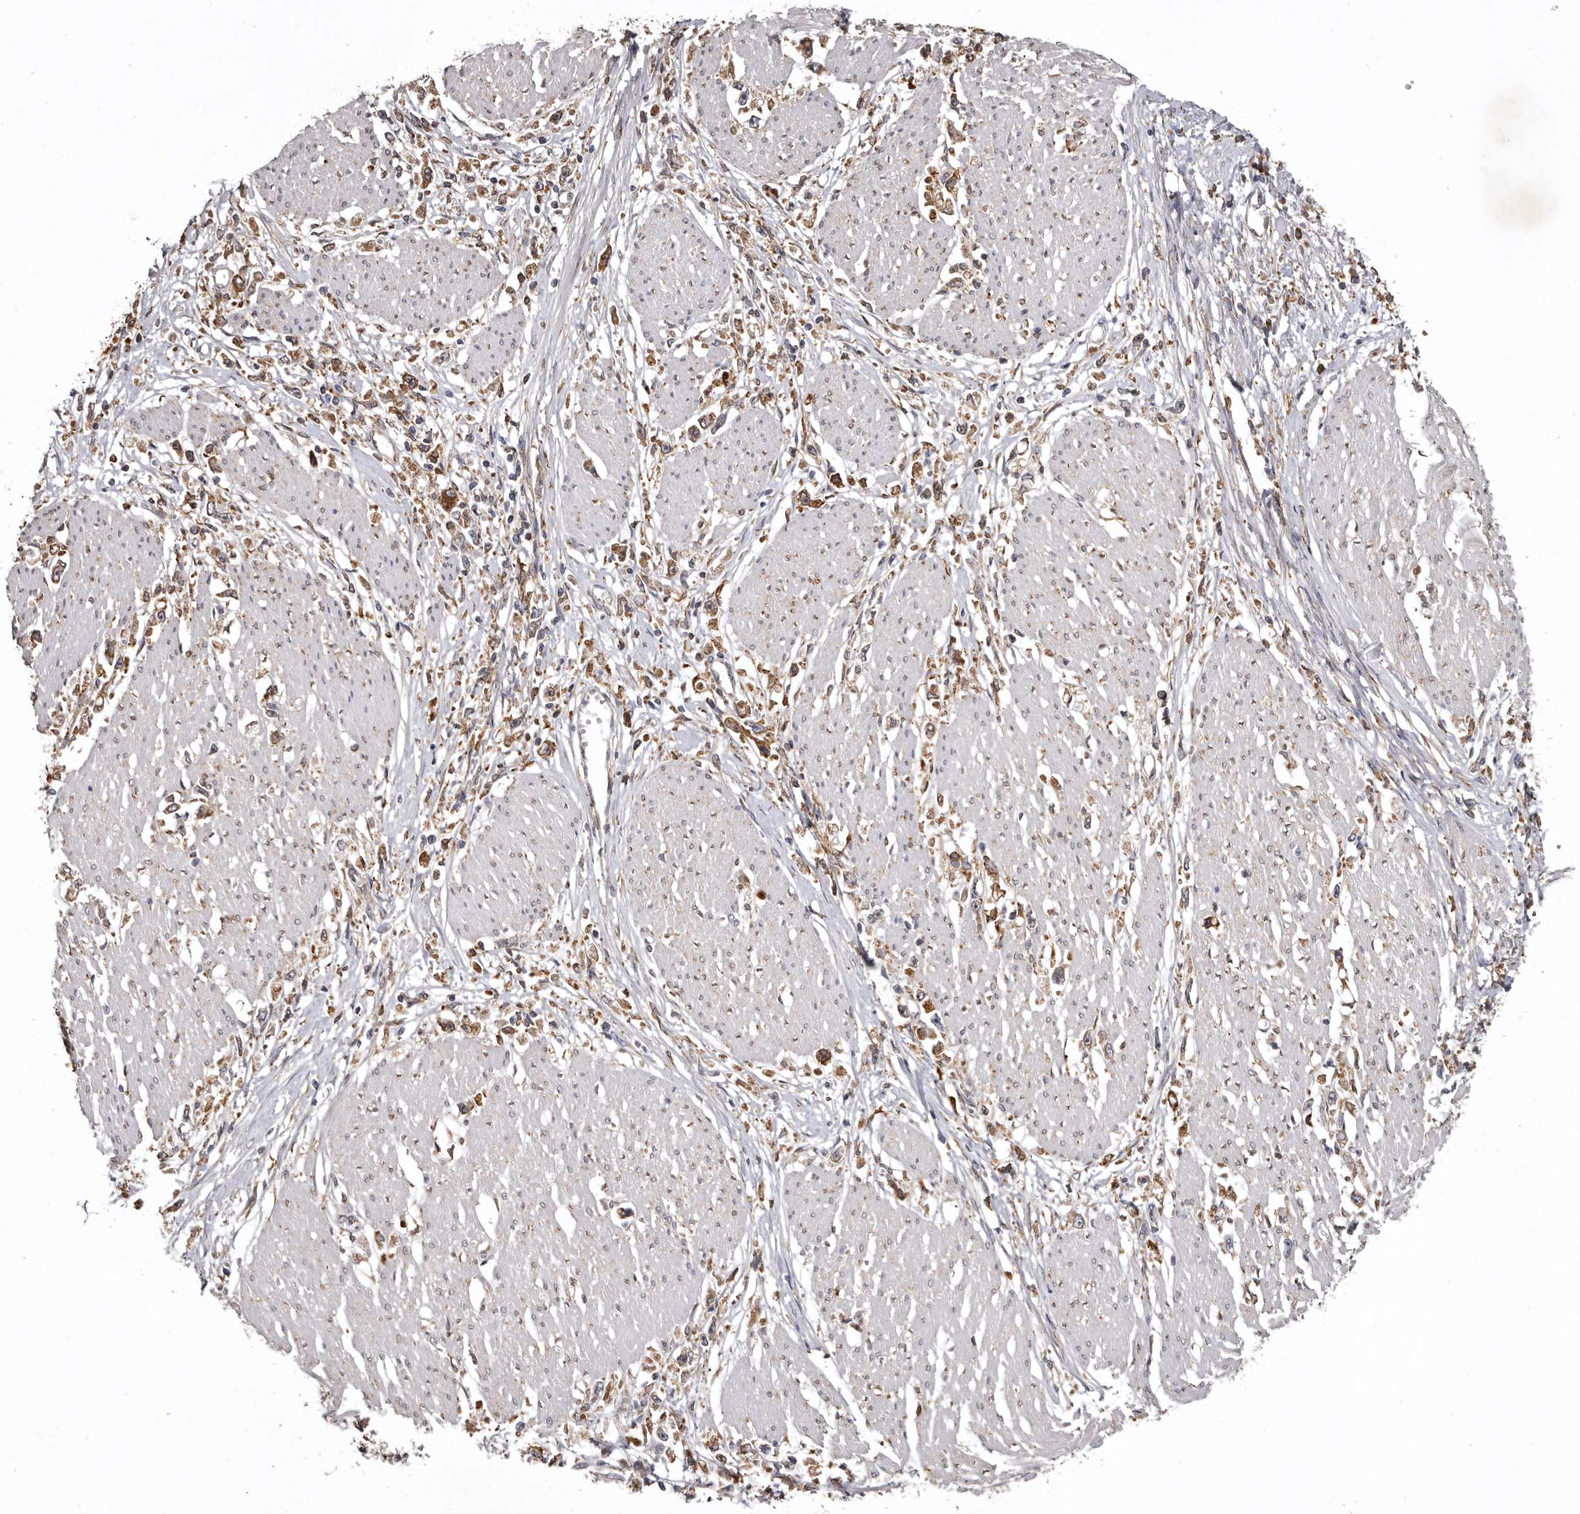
{"staining": {"intensity": "moderate", "quantity": ">75%", "location": "cytoplasmic/membranous"}, "tissue": "stomach cancer", "cell_type": "Tumor cells", "image_type": "cancer", "snomed": [{"axis": "morphology", "description": "Adenocarcinoma, NOS"}, {"axis": "topography", "description": "Stomach"}], "caption": "Human stomach adenocarcinoma stained with a protein marker exhibits moderate staining in tumor cells.", "gene": "INKA2", "patient": {"sex": "female", "age": 59}}